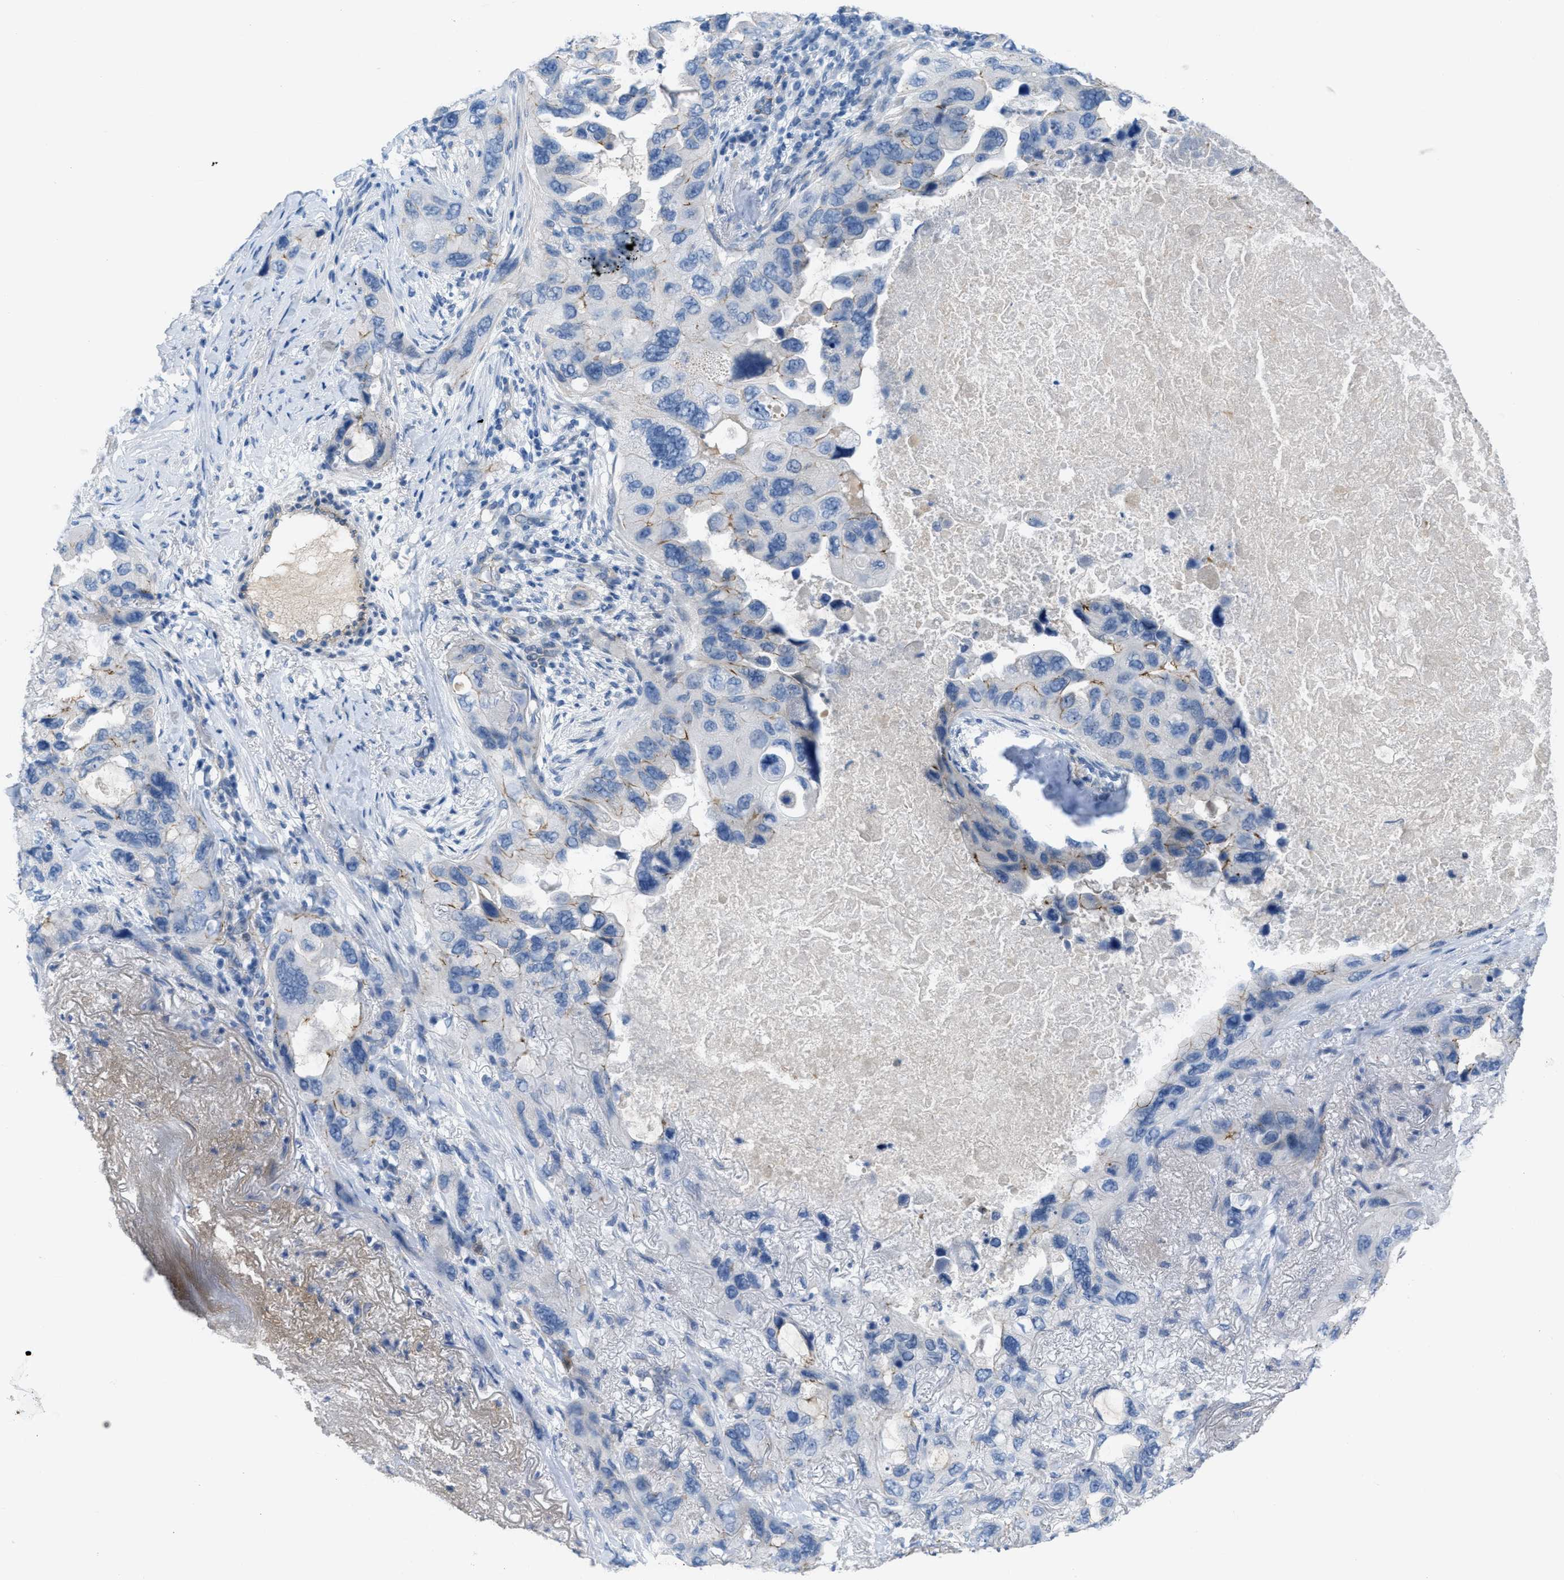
{"staining": {"intensity": "weak", "quantity": "<25%", "location": "cytoplasmic/membranous"}, "tissue": "lung cancer", "cell_type": "Tumor cells", "image_type": "cancer", "snomed": [{"axis": "morphology", "description": "Squamous cell carcinoma, NOS"}, {"axis": "topography", "description": "Lung"}], "caption": "Tumor cells are negative for protein expression in human lung cancer.", "gene": "CRB3", "patient": {"sex": "female", "age": 73}}